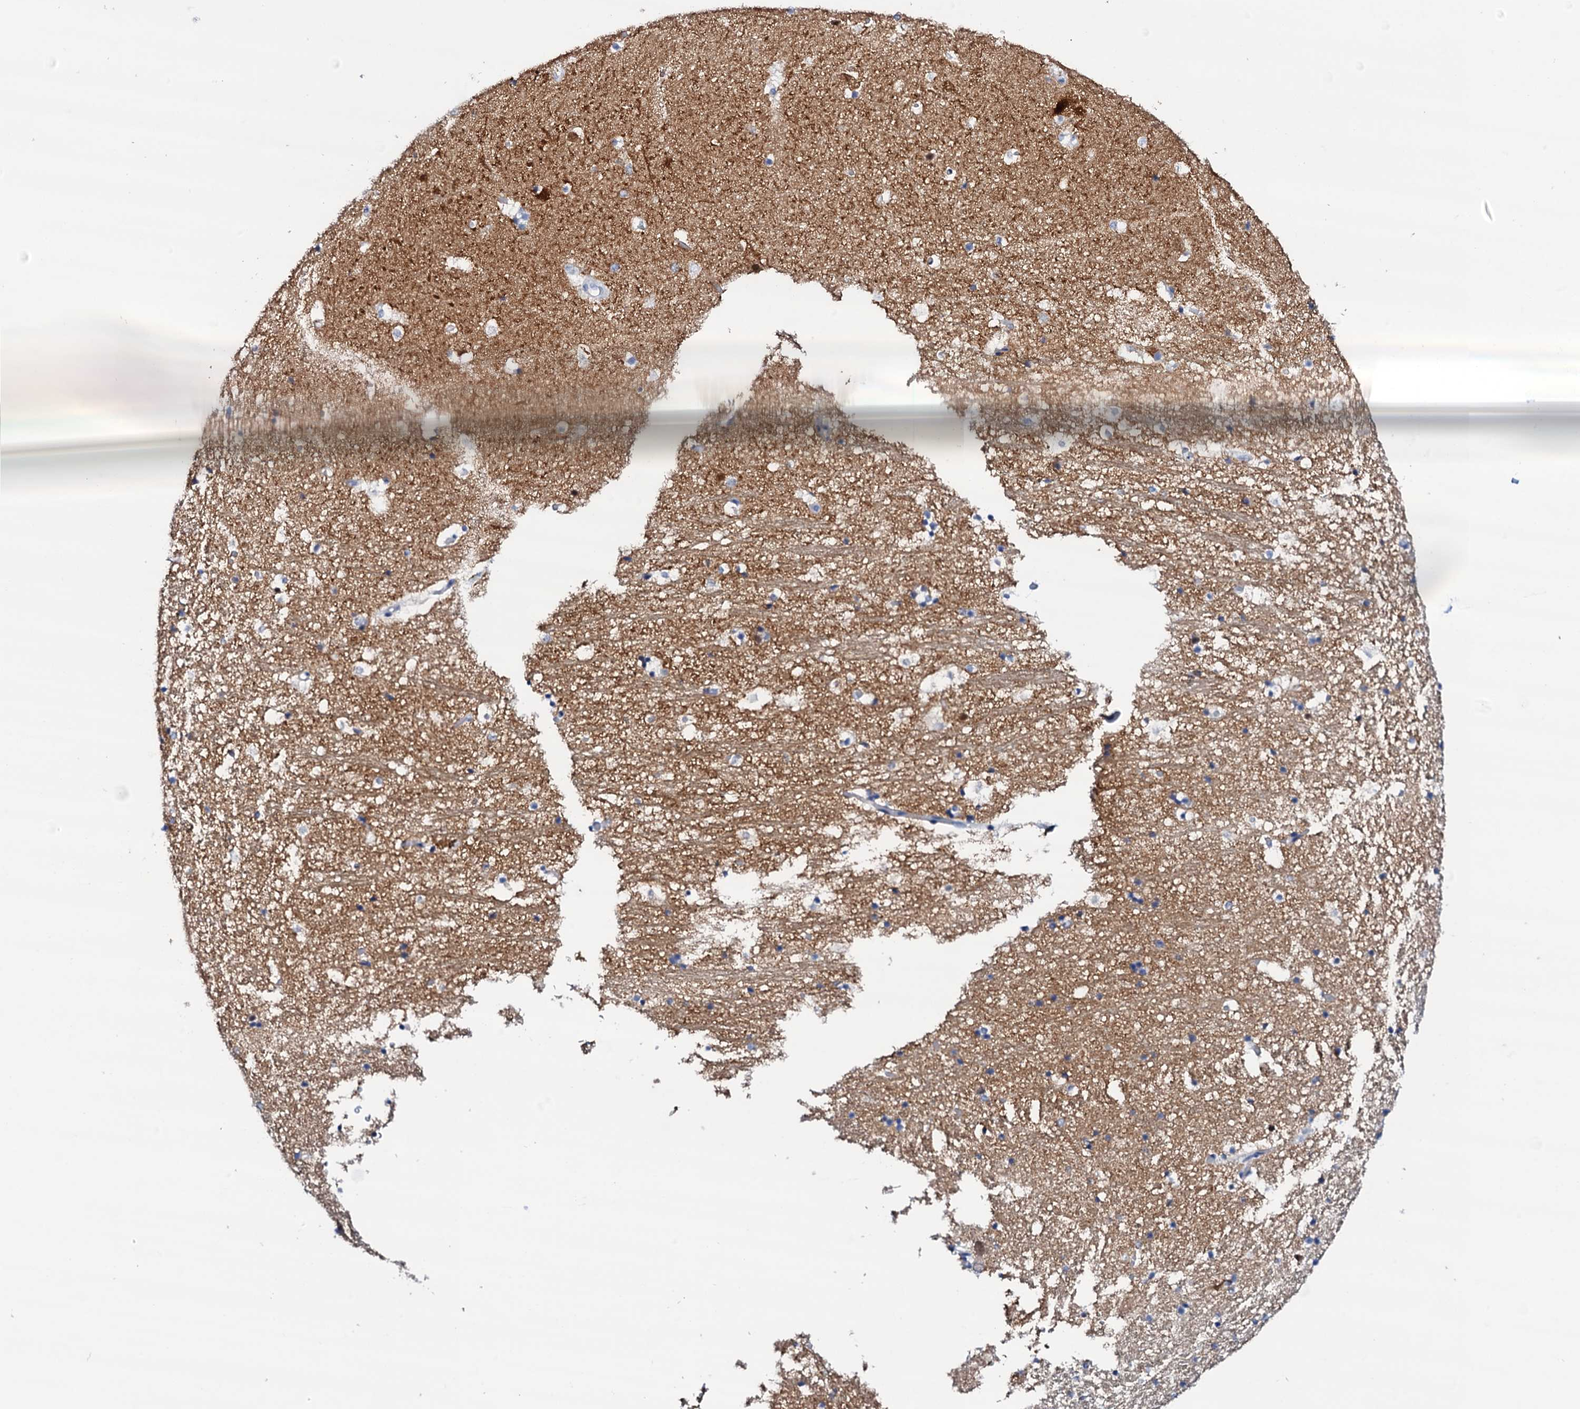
{"staining": {"intensity": "weak", "quantity": "<25%", "location": "cytoplasmic/membranous"}, "tissue": "hippocampus", "cell_type": "Glial cells", "image_type": "normal", "snomed": [{"axis": "morphology", "description": "Normal tissue, NOS"}, {"axis": "topography", "description": "Hippocampus"}], "caption": "Protein analysis of normal hippocampus exhibits no significant positivity in glial cells.", "gene": "FBXL16", "patient": {"sex": "female", "age": 52}}